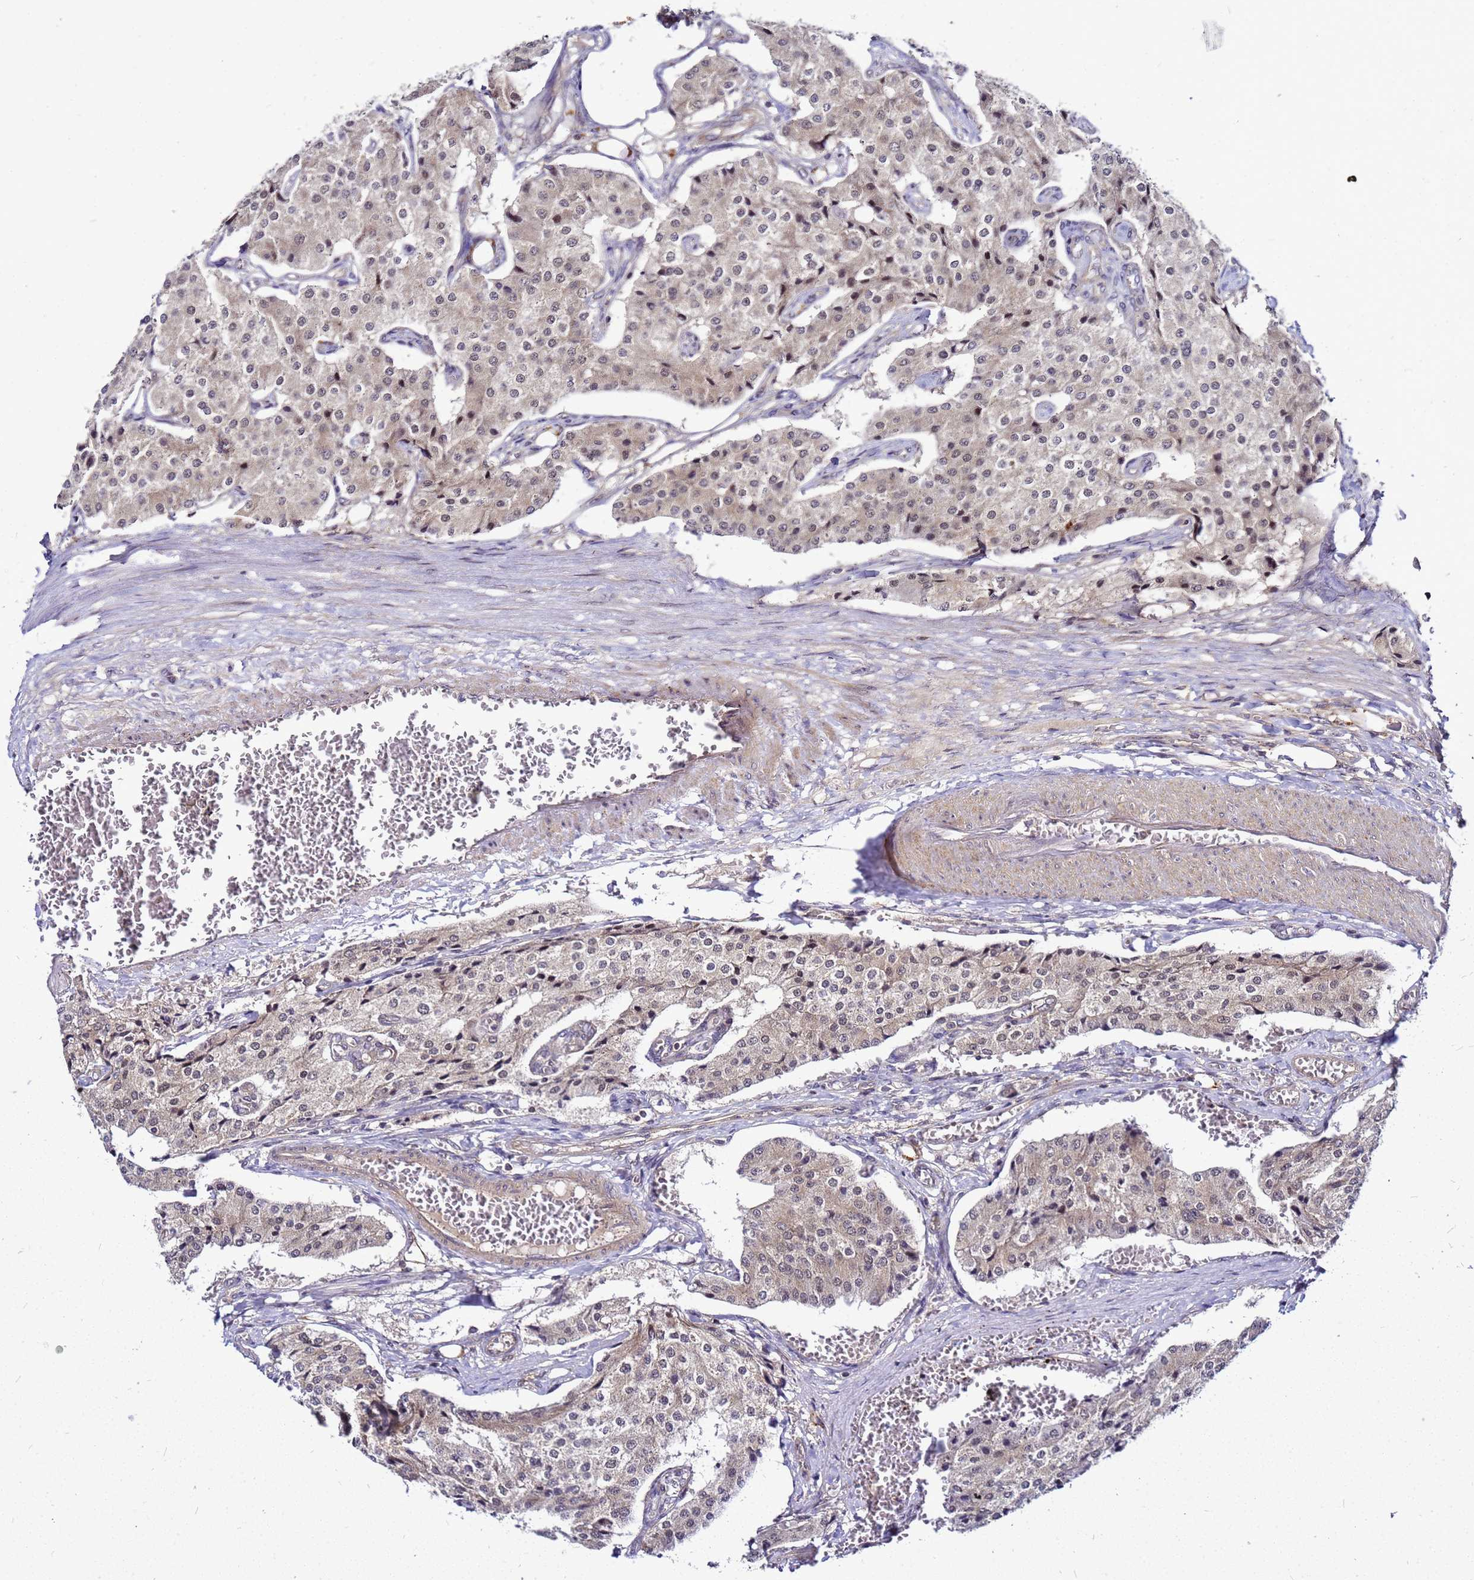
{"staining": {"intensity": "weak", "quantity": "<25%", "location": "cytoplasmic/membranous"}, "tissue": "carcinoid", "cell_type": "Tumor cells", "image_type": "cancer", "snomed": [{"axis": "morphology", "description": "Carcinoid, malignant, NOS"}, {"axis": "topography", "description": "Colon"}], "caption": "Immunohistochemical staining of human carcinoid shows no significant expression in tumor cells. The staining was performed using DAB (3,3'-diaminobenzidine) to visualize the protein expression in brown, while the nuclei were stained in blue with hematoxylin (Magnification: 20x).", "gene": "SAT1", "patient": {"sex": "female", "age": 52}}